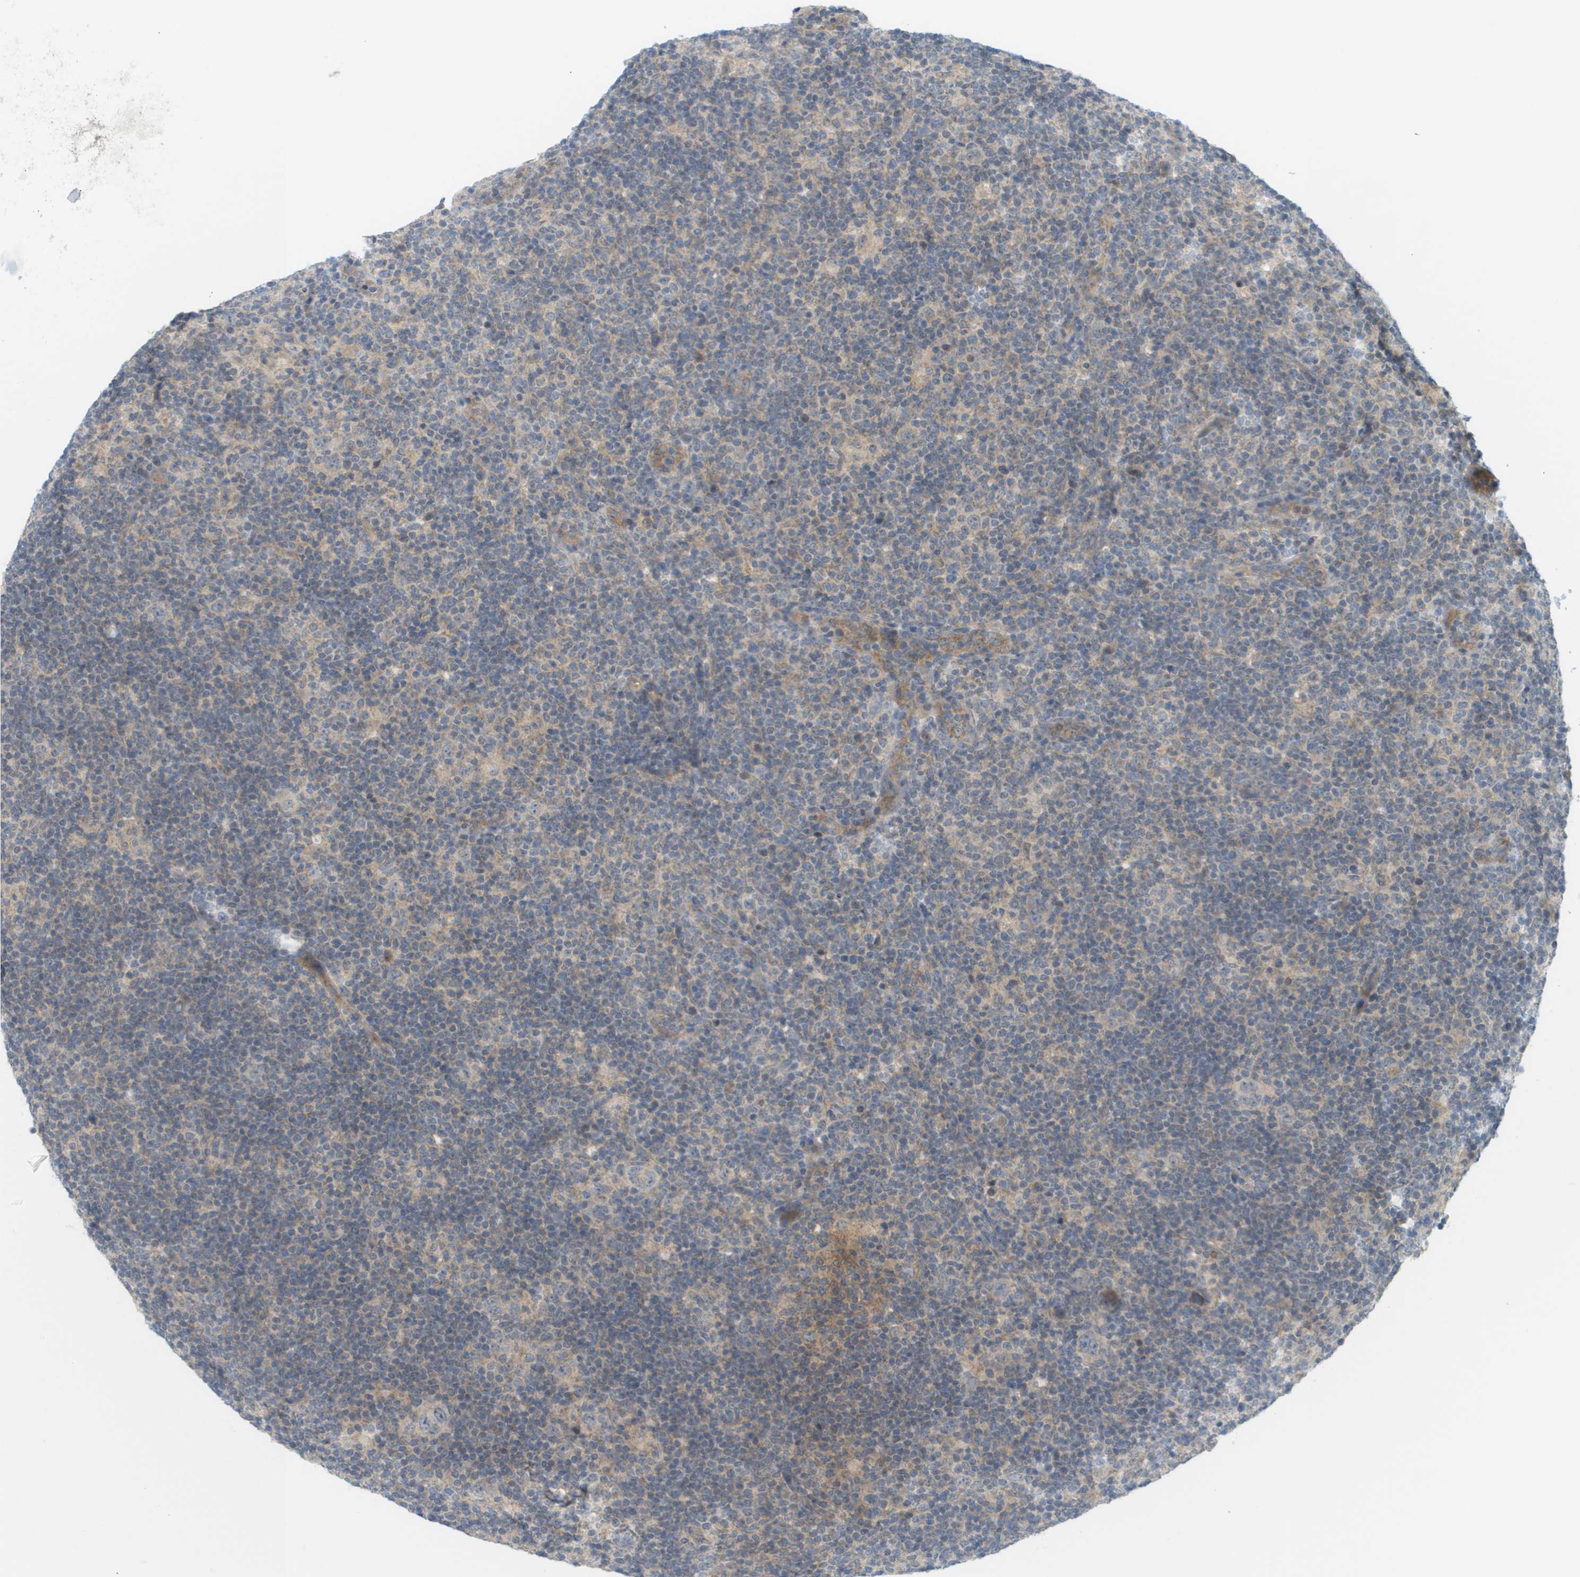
{"staining": {"intensity": "weak", "quantity": "<25%", "location": "cytoplasmic/membranous"}, "tissue": "lymphoma", "cell_type": "Tumor cells", "image_type": "cancer", "snomed": [{"axis": "morphology", "description": "Hodgkin's disease, NOS"}, {"axis": "topography", "description": "Lymph node"}], "caption": "IHC of human lymphoma displays no staining in tumor cells.", "gene": "PROC", "patient": {"sex": "female", "age": 57}}